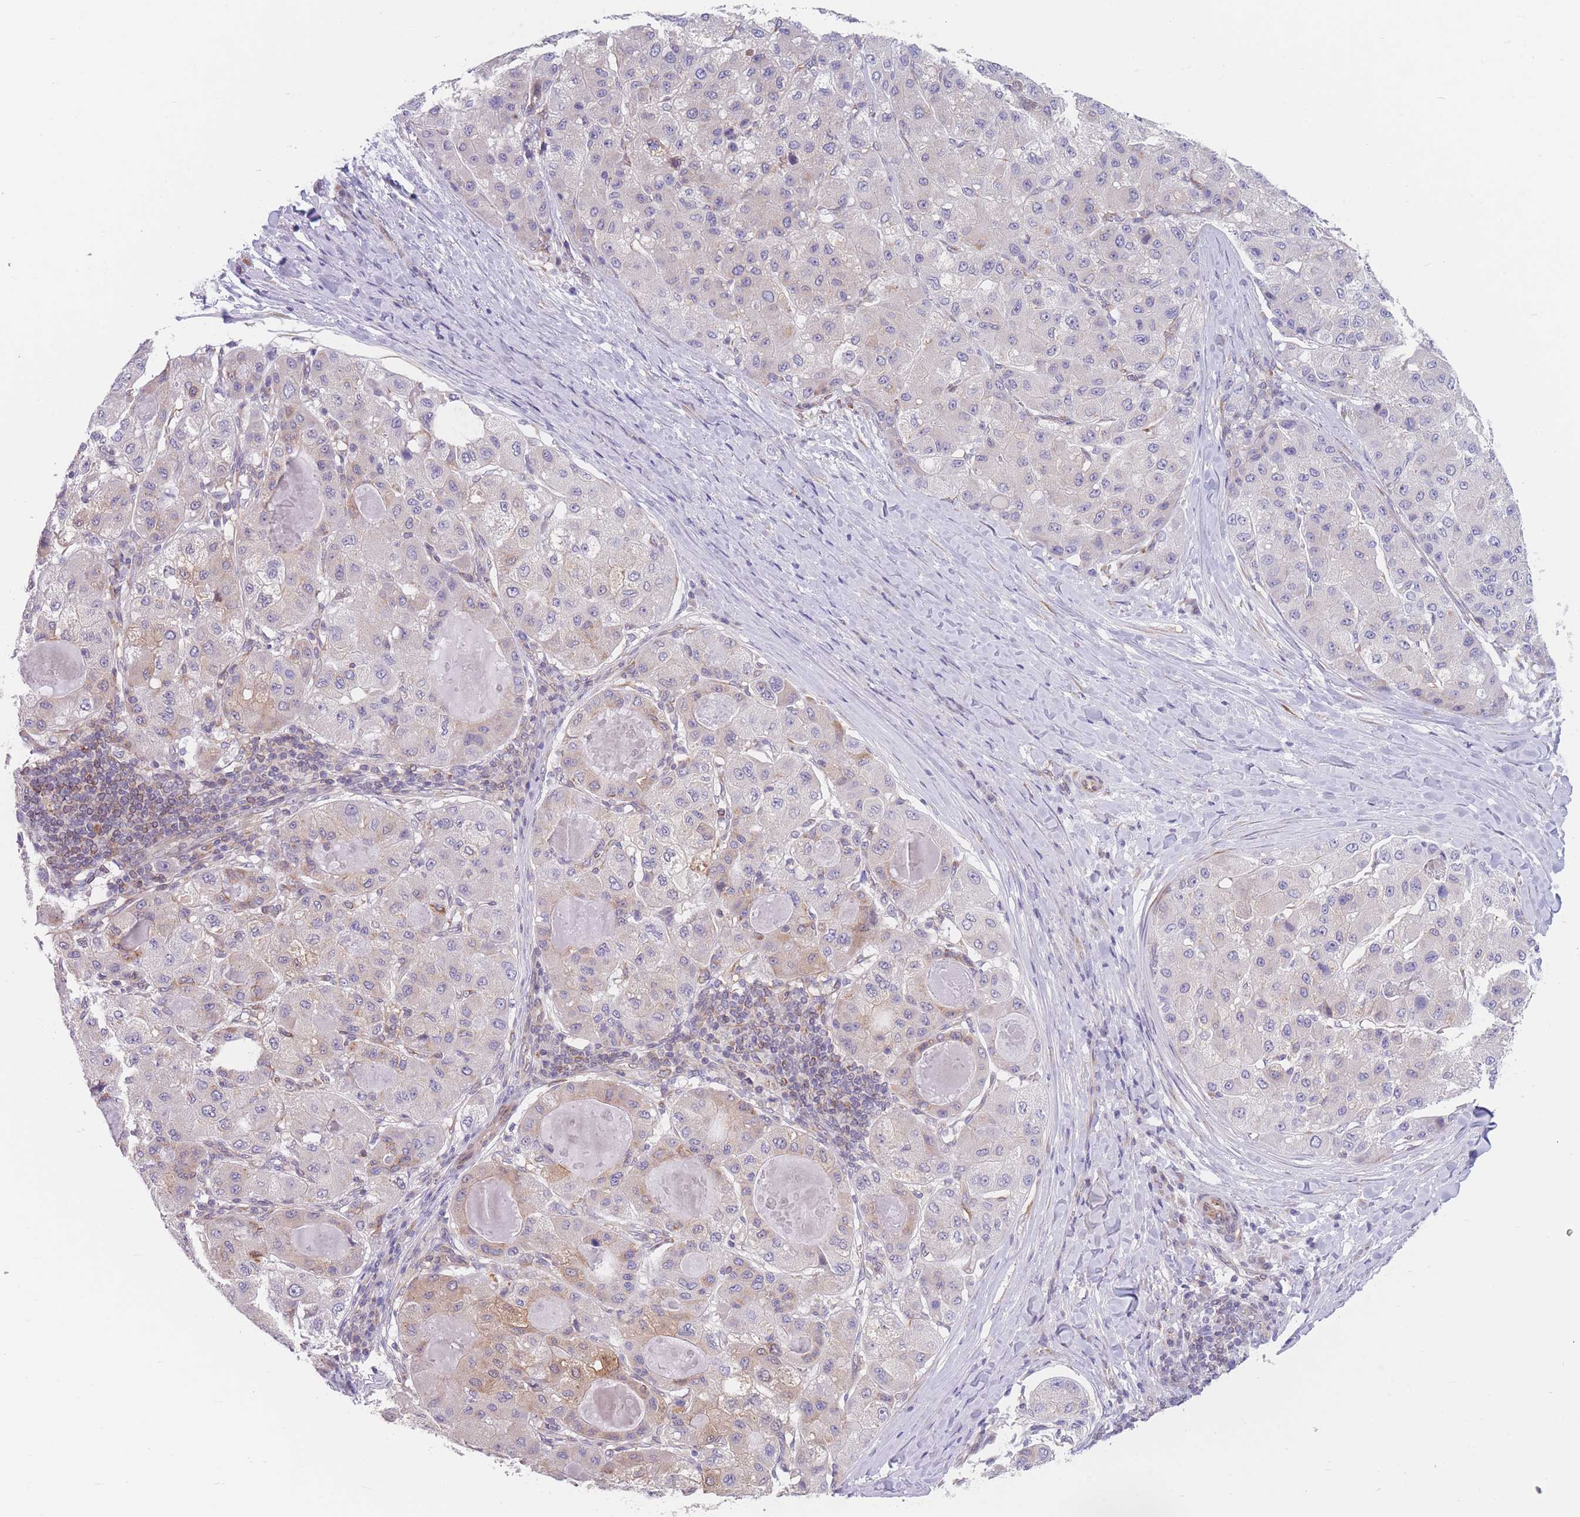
{"staining": {"intensity": "weak", "quantity": "<25%", "location": "cytoplasmic/membranous"}, "tissue": "liver cancer", "cell_type": "Tumor cells", "image_type": "cancer", "snomed": [{"axis": "morphology", "description": "Carcinoma, Hepatocellular, NOS"}, {"axis": "topography", "description": "Liver"}], "caption": "Tumor cells are negative for protein expression in human hepatocellular carcinoma (liver).", "gene": "AK9", "patient": {"sex": "male", "age": 80}}